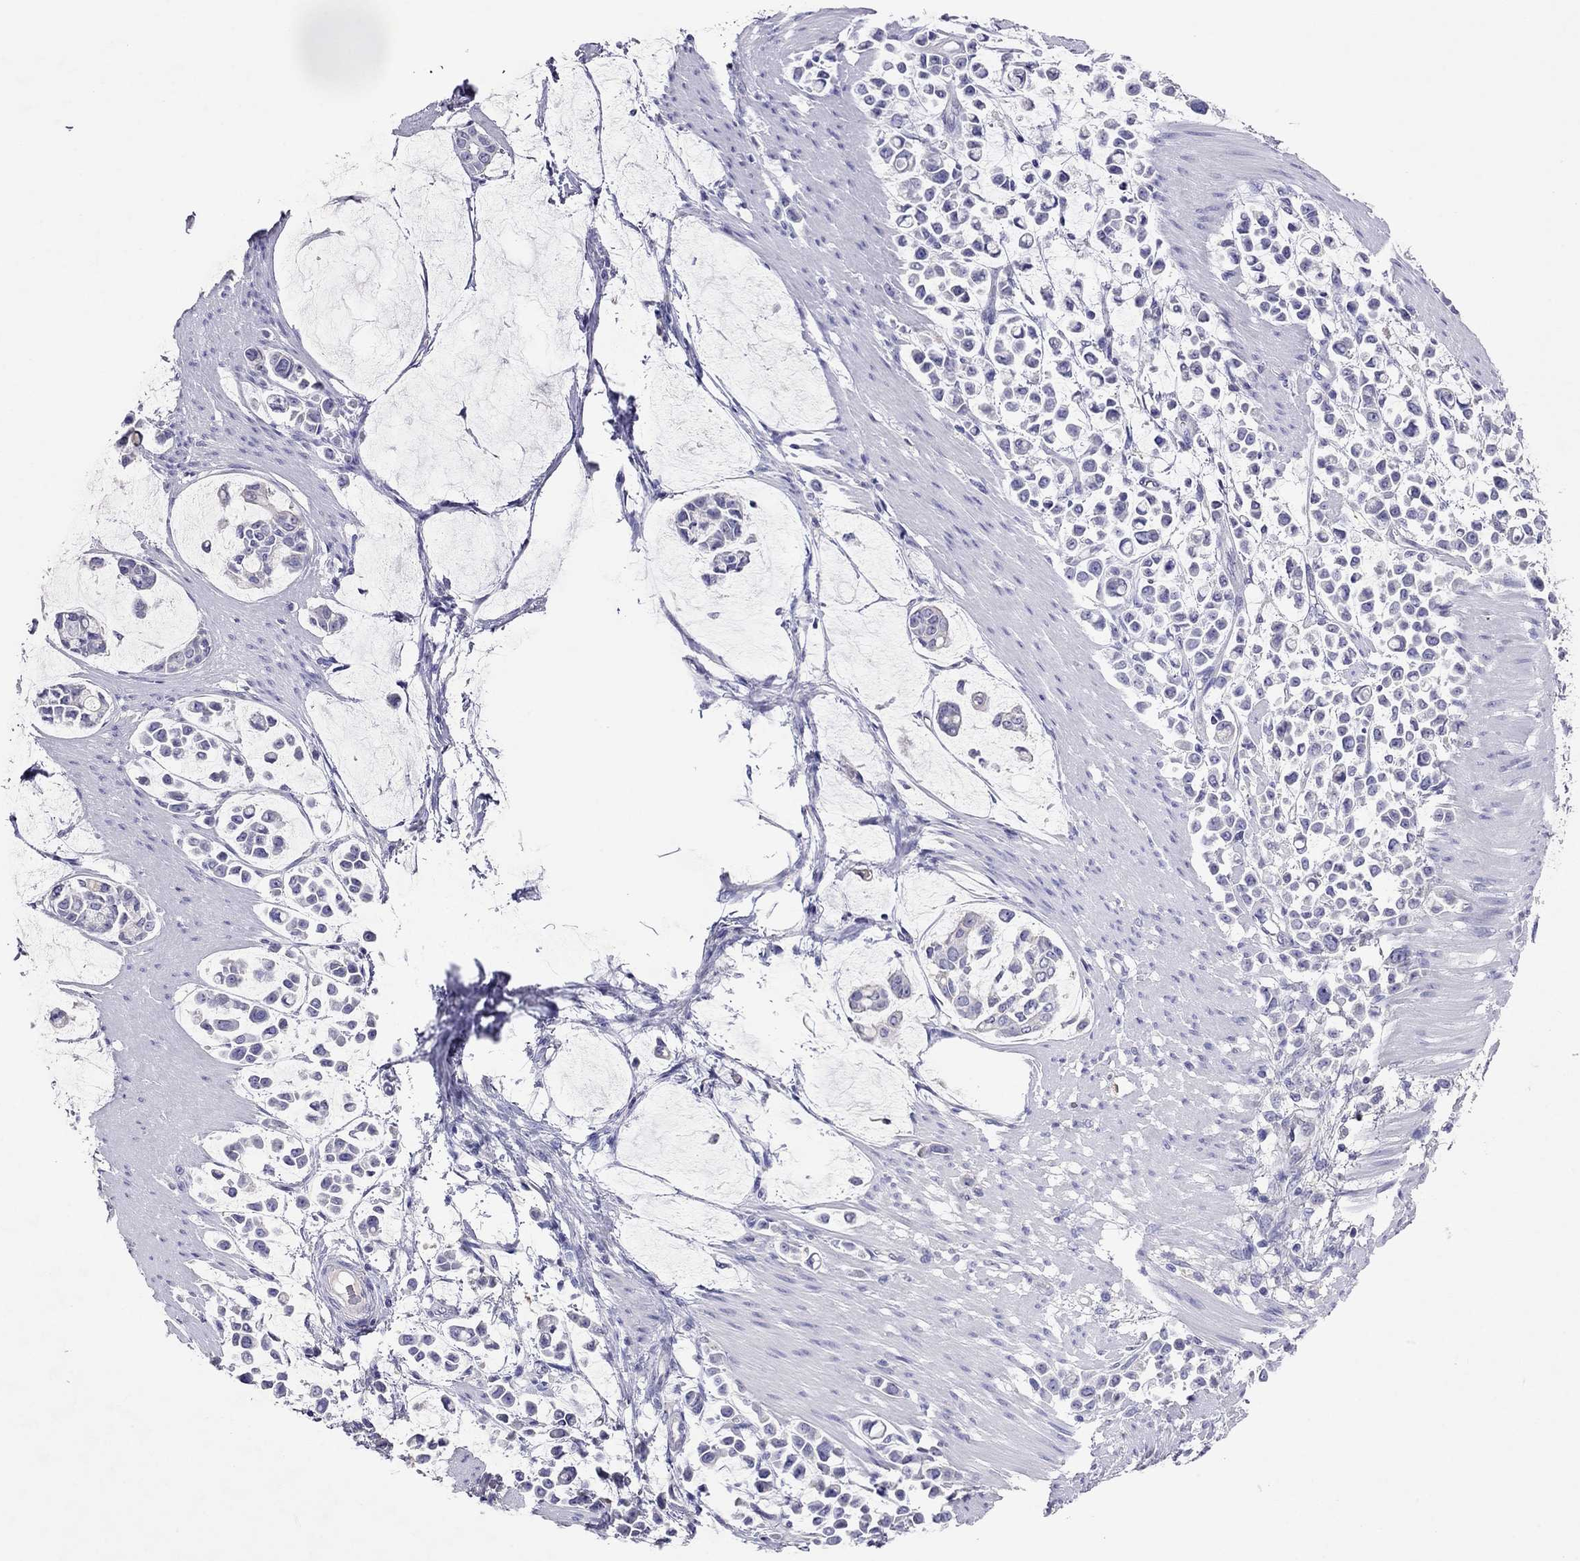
{"staining": {"intensity": "negative", "quantity": "none", "location": "none"}, "tissue": "stomach cancer", "cell_type": "Tumor cells", "image_type": "cancer", "snomed": [{"axis": "morphology", "description": "Adenocarcinoma, NOS"}, {"axis": "topography", "description": "Stomach"}], "caption": "The micrograph demonstrates no significant staining in tumor cells of stomach adenocarcinoma.", "gene": "CAPNS2", "patient": {"sex": "male", "age": 82}}